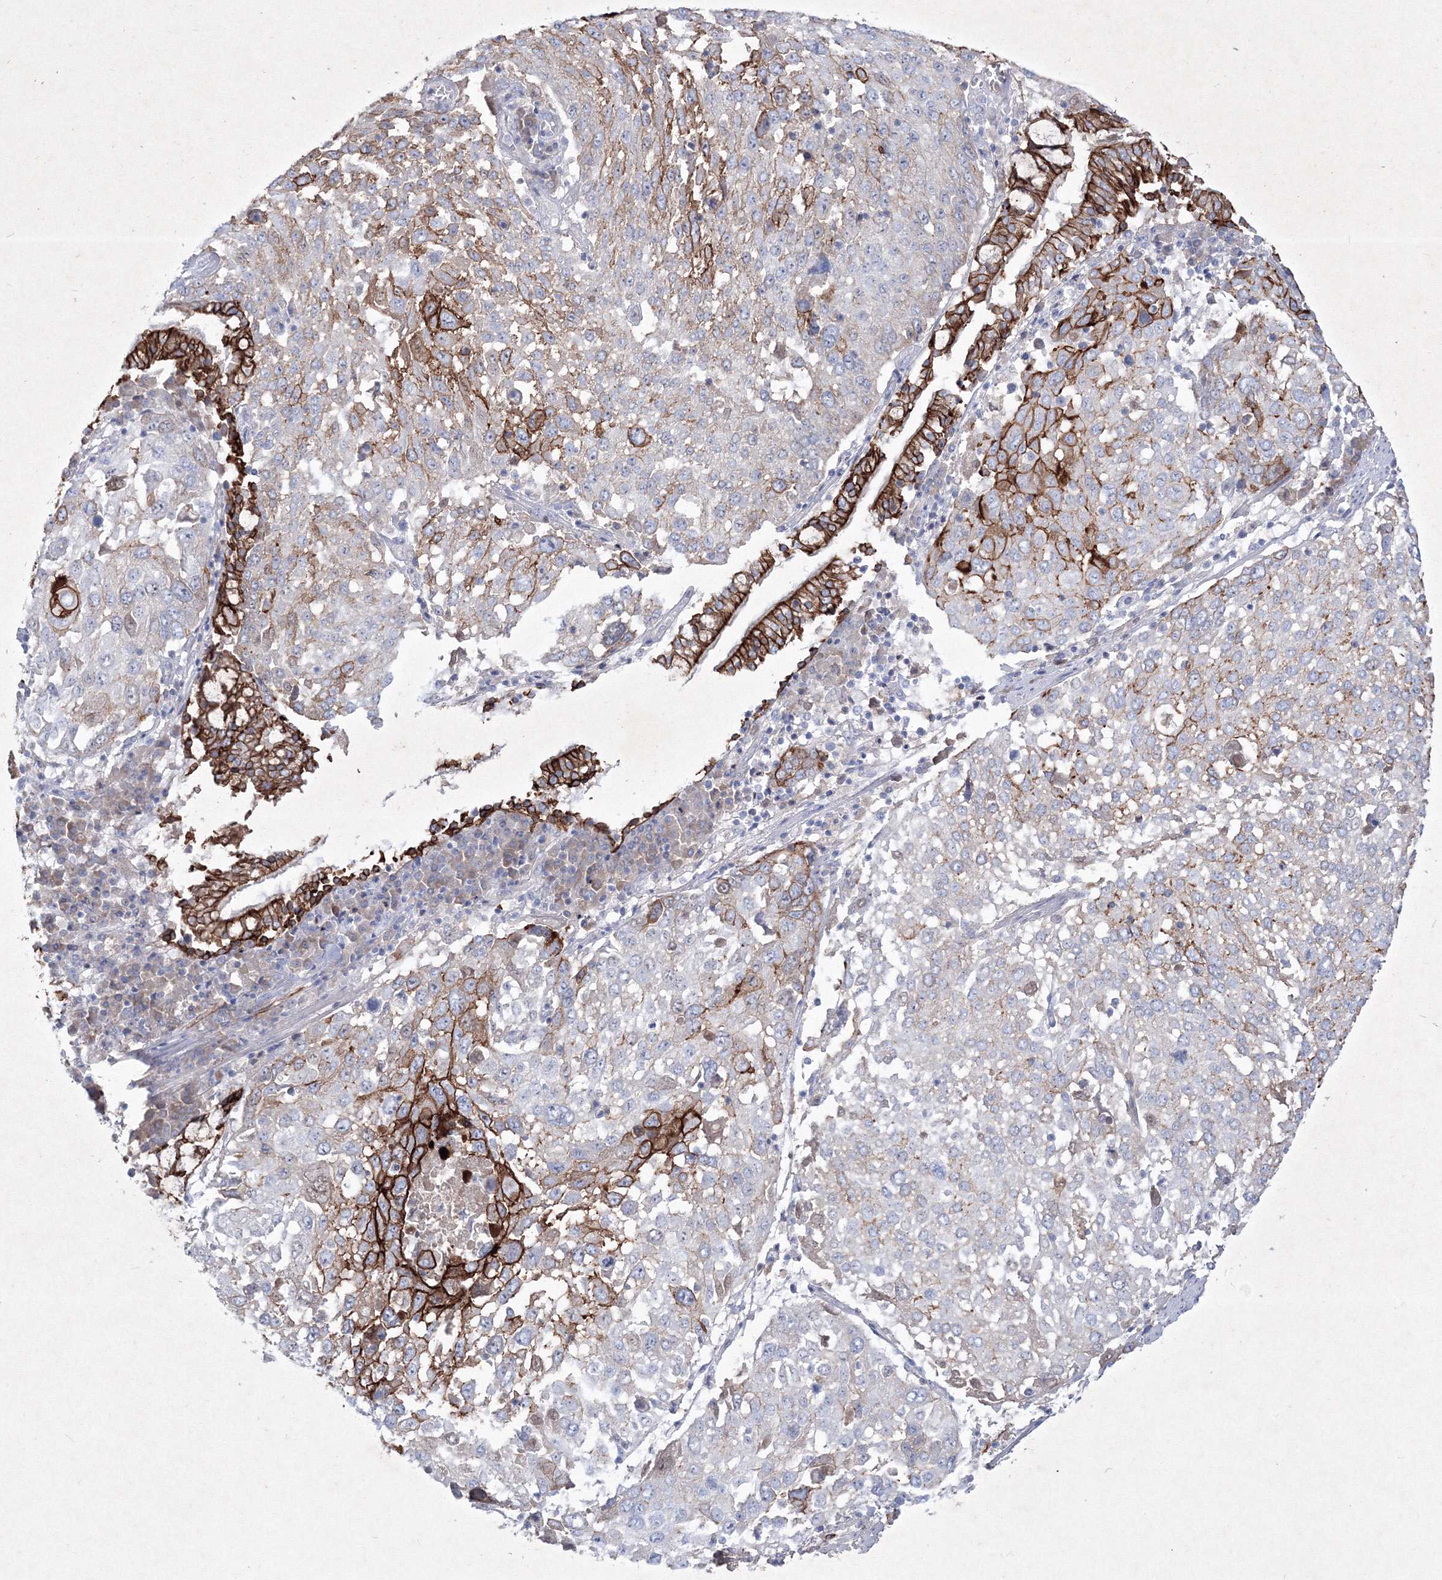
{"staining": {"intensity": "strong", "quantity": "25%-75%", "location": "cytoplasmic/membranous"}, "tissue": "lung cancer", "cell_type": "Tumor cells", "image_type": "cancer", "snomed": [{"axis": "morphology", "description": "Squamous cell carcinoma, NOS"}, {"axis": "topography", "description": "Lung"}], "caption": "A brown stain shows strong cytoplasmic/membranous expression of a protein in lung squamous cell carcinoma tumor cells. (Stains: DAB (3,3'-diaminobenzidine) in brown, nuclei in blue, Microscopy: brightfield microscopy at high magnification).", "gene": "TMEM139", "patient": {"sex": "male", "age": 65}}